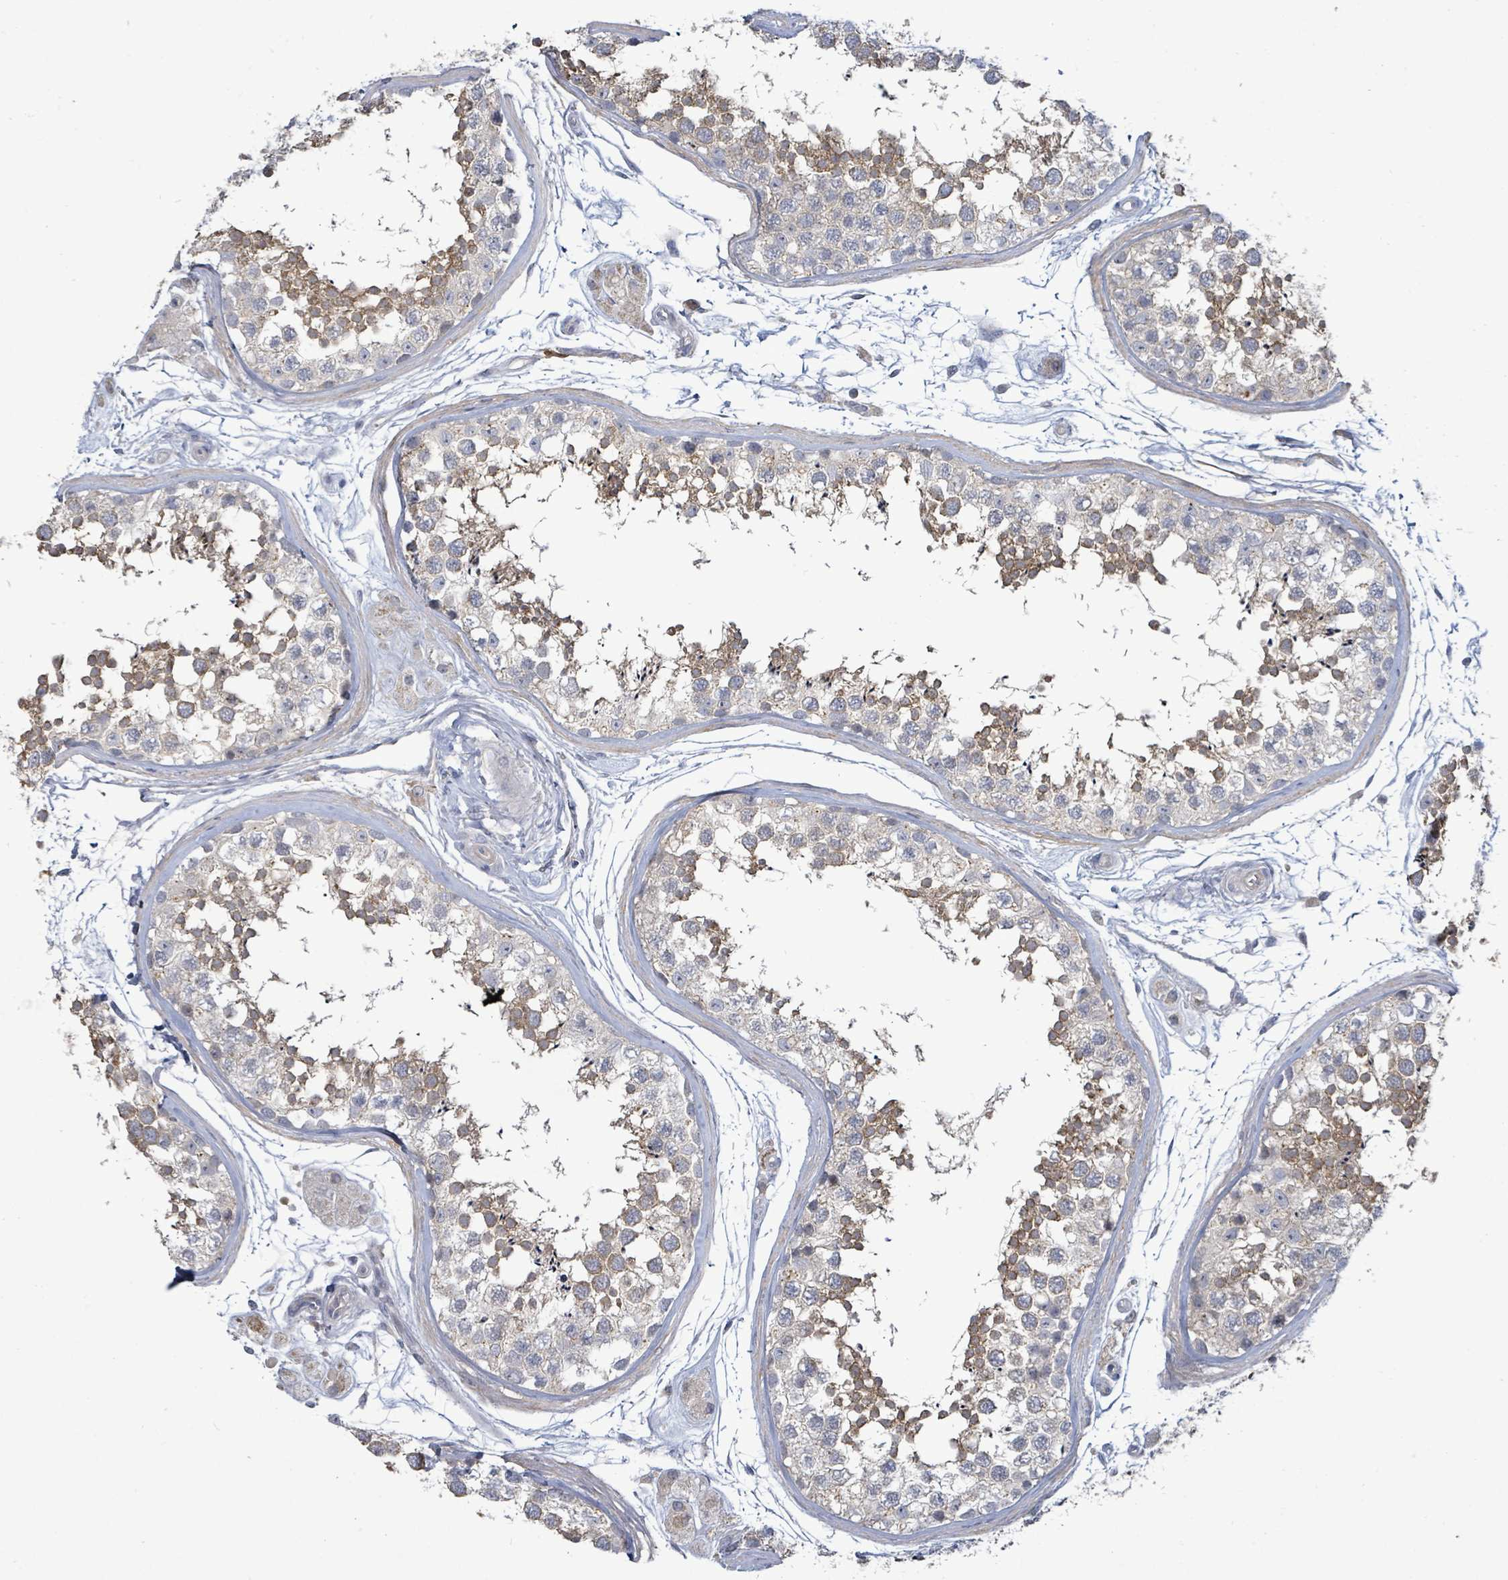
{"staining": {"intensity": "moderate", "quantity": "25%-75%", "location": "cytoplasmic/membranous"}, "tissue": "testis", "cell_type": "Cells in seminiferous ducts", "image_type": "normal", "snomed": [{"axis": "morphology", "description": "Normal tissue, NOS"}, {"axis": "topography", "description": "Testis"}], "caption": "Protein staining of normal testis displays moderate cytoplasmic/membranous positivity in approximately 25%-75% of cells in seminiferous ducts. (brown staining indicates protein expression, while blue staining denotes nuclei).", "gene": "FAM210A", "patient": {"sex": "male", "age": 56}}